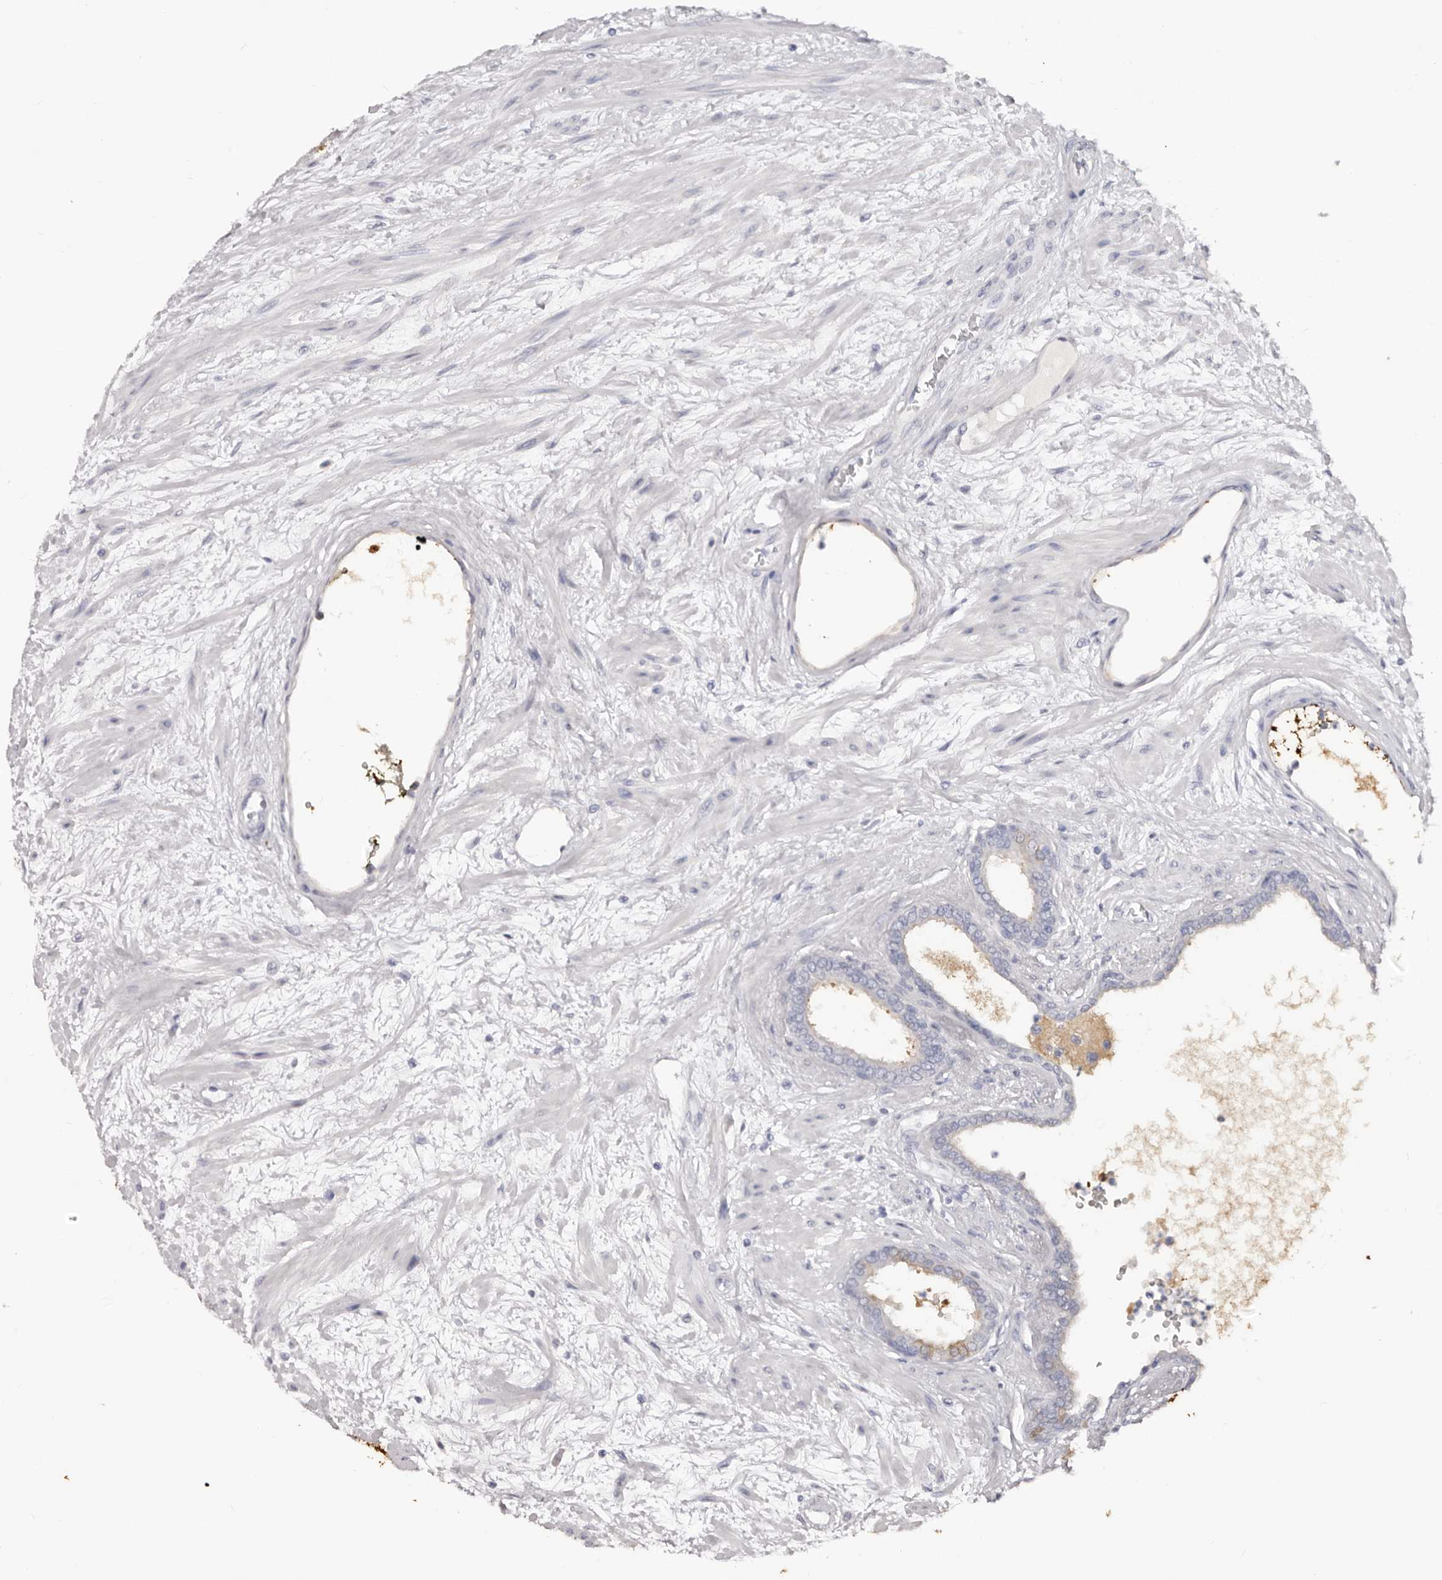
{"staining": {"intensity": "moderate", "quantity": ">75%", "location": "cytoplasmic/membranous"}, "tissue": "prostate cancer", "cell_type": "Tumor cells", "image_type": "cancer", "snomed": [{"axis": "morphology", "description": "Adenocarcinoma, Low grade"}, {"axis": "topography", "description": "Prostate"}], "caption": "This photomicrograph reveals IHC staining of human prostate cancer (adenocarcinoma (low-grade)), with medium moderate cytoplasmic/membranous expression in approximately >75% of tumor cells.", "gene": "AKNAD1", "patient": {"sex": "male", "age": 60}}